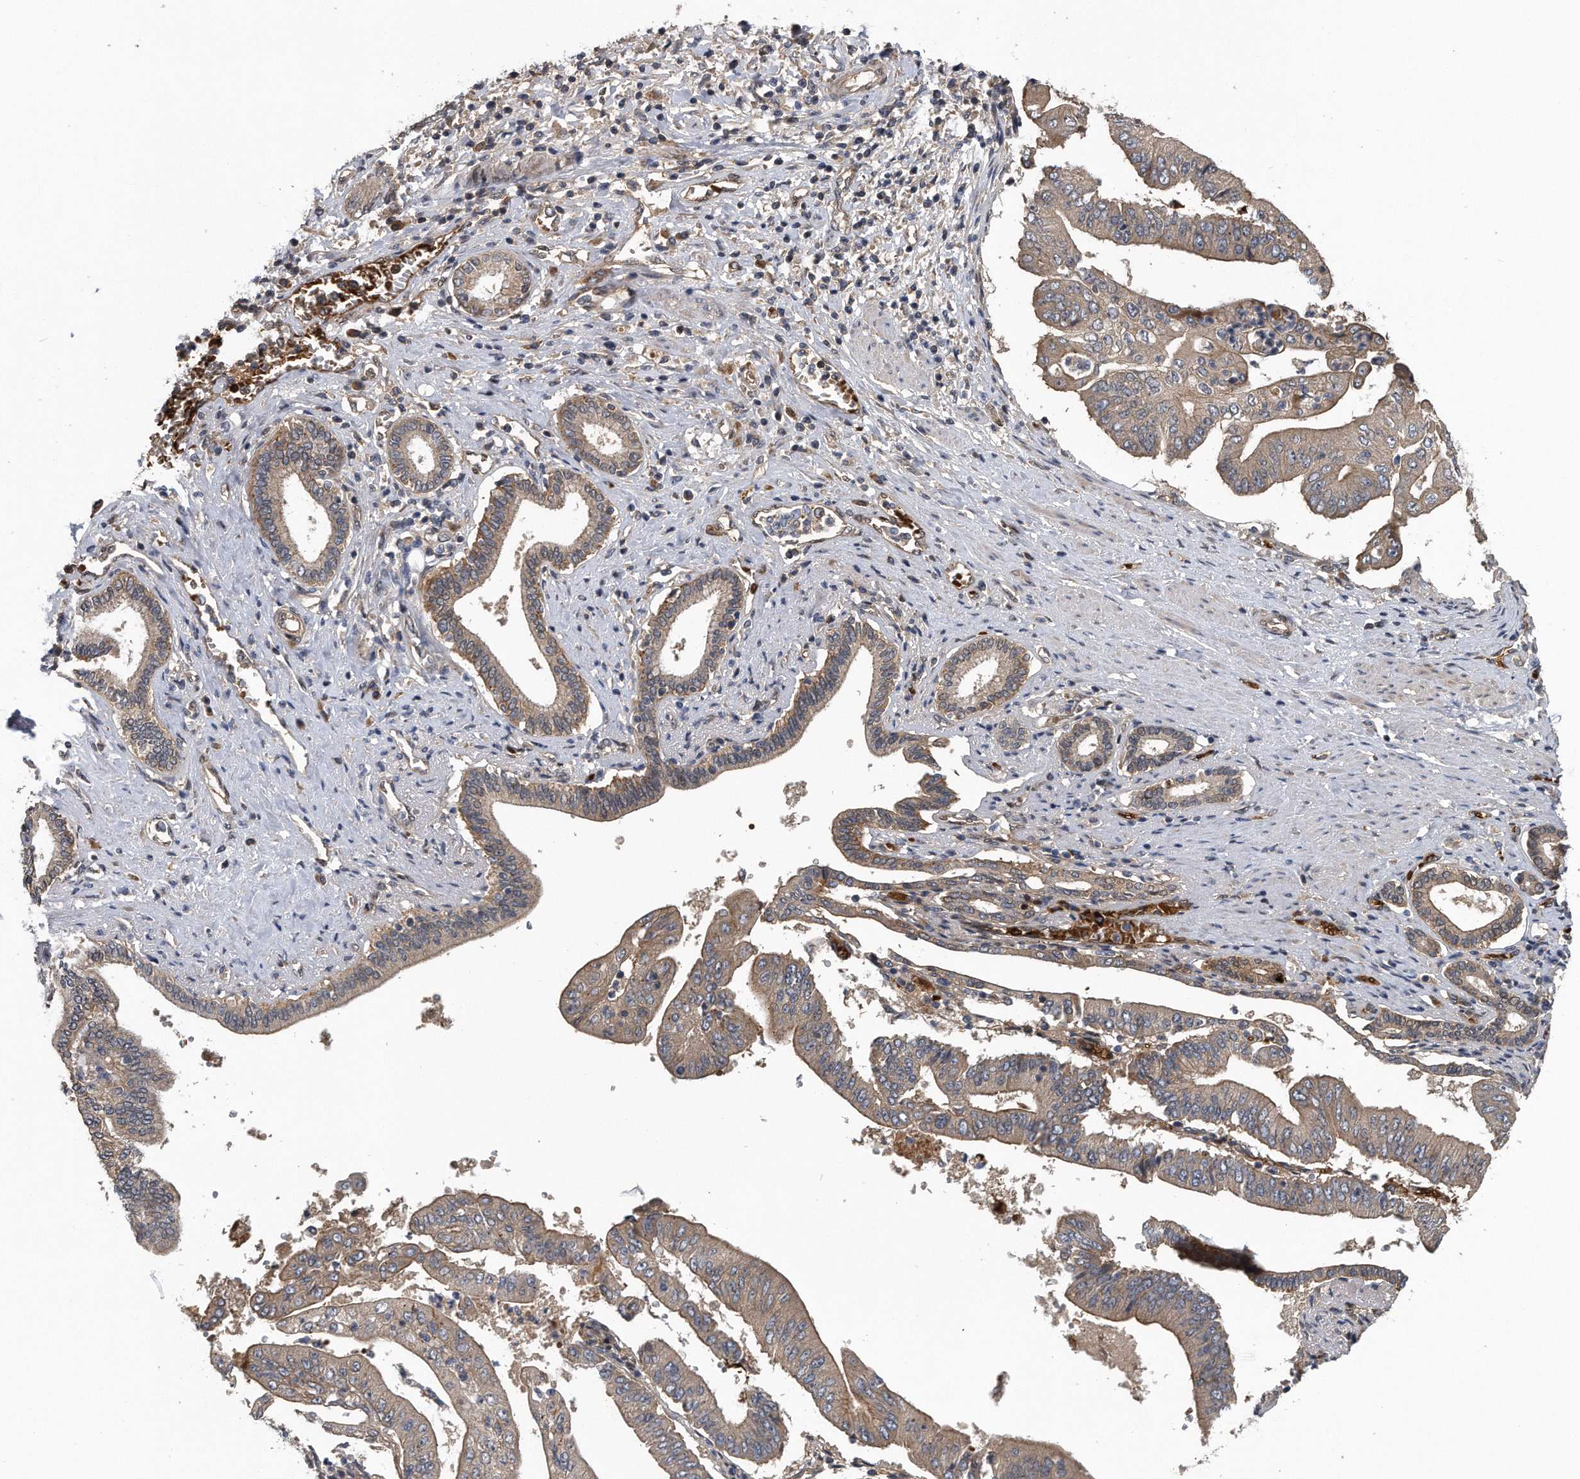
{"staining": {"intensity": "weak", "quantity": ">75%", "location": "cytoplasmic/membranous"}, "tissue": "pancreatic cancer", "cell_type": "Tumor cells", "image_type": "cancer", "snomed": [{"axis": "morphology", "description": "Adenocarcinoma, NOS"}, {"axis": "topography", "description": "Pancreas"}], "caption": "A photomicrograph of adenocarcinoma (pancreatic) stained for a protein displays weak cytoplasmic/membranous brown staining in tumor cells.", "gene": "ZNF79", "patient": {"sex": "female", "age": 77}}